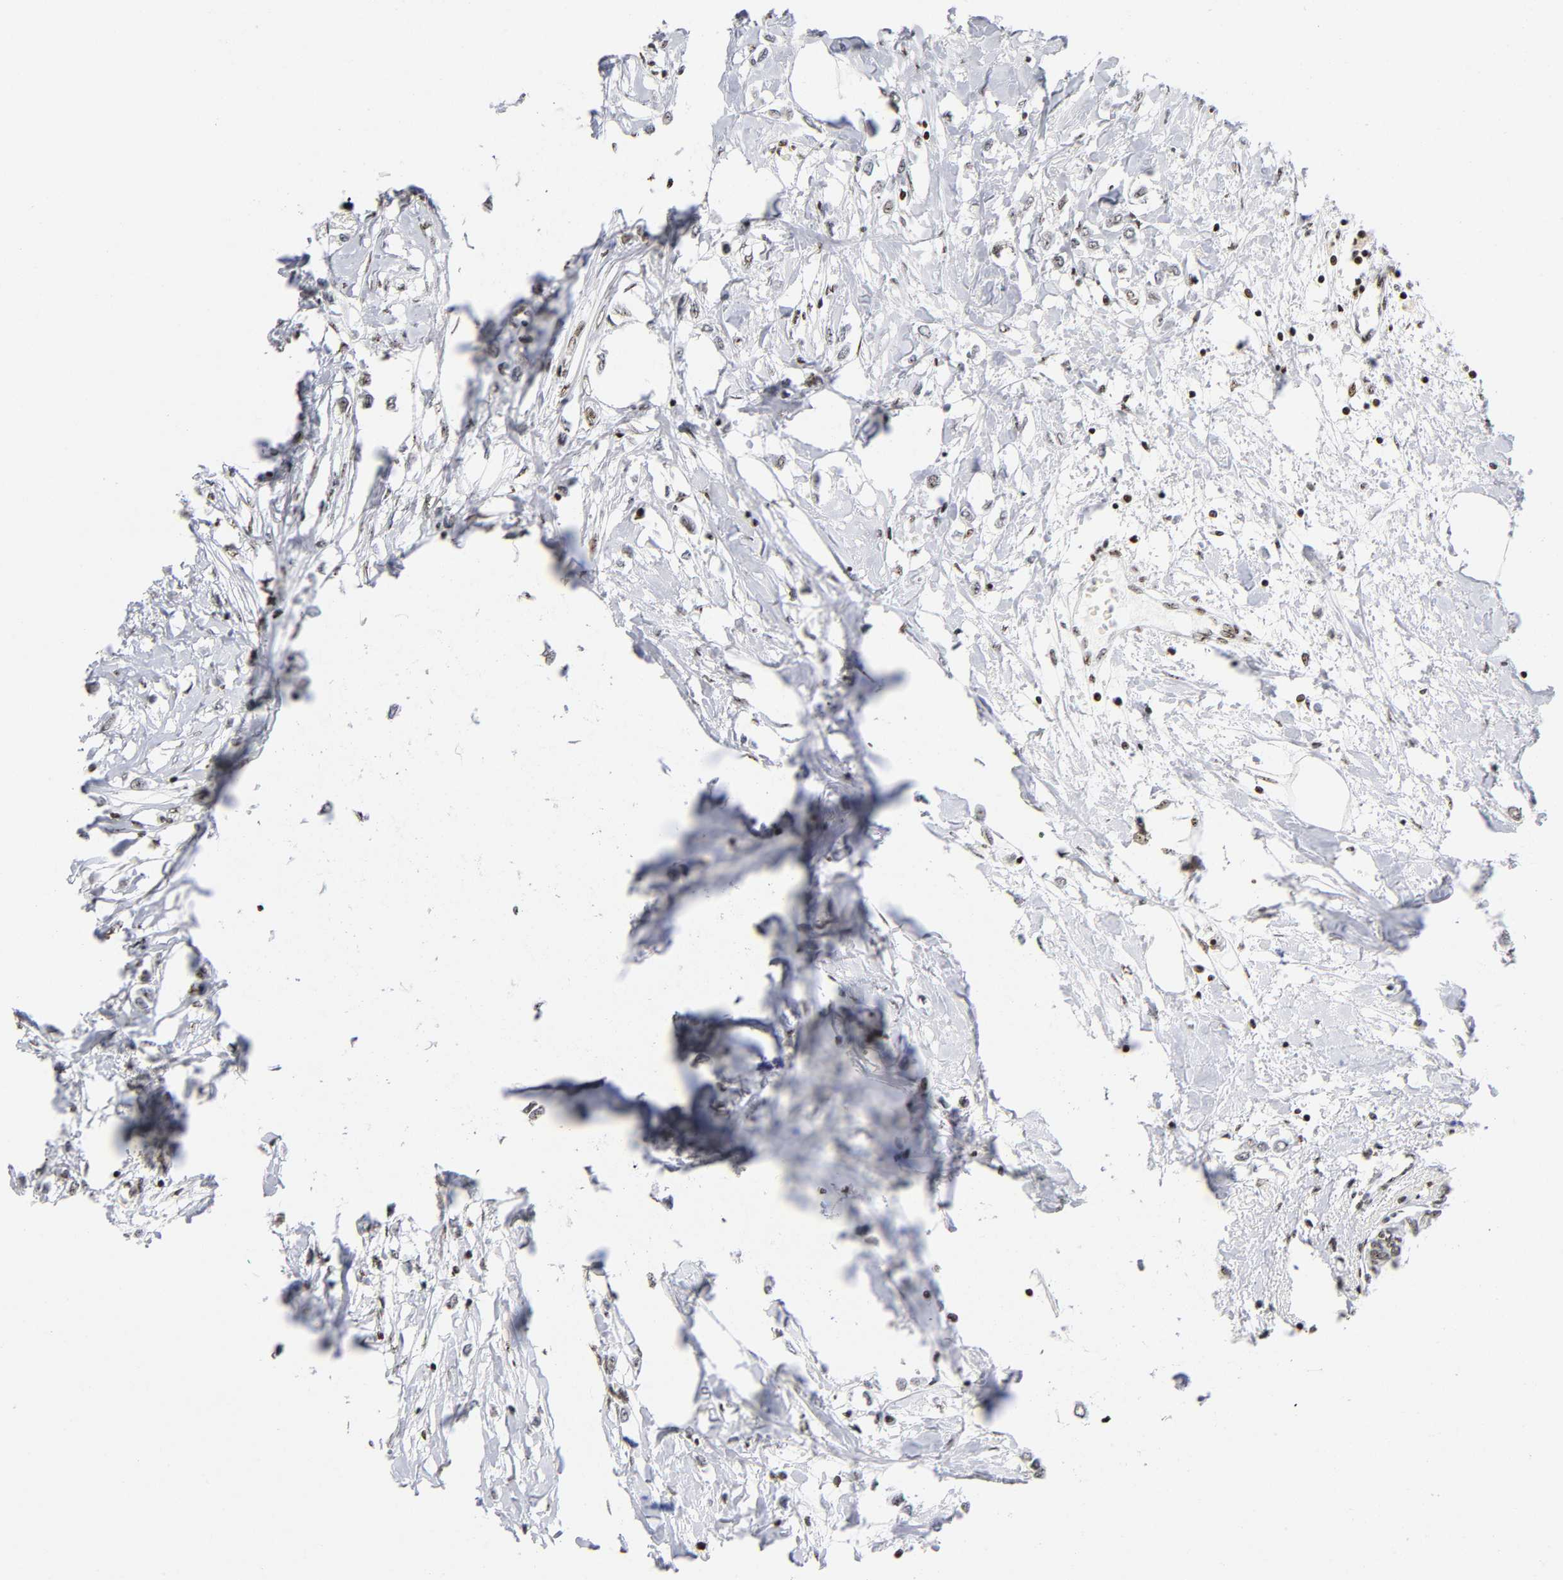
{"staining": {"intensity": "weak", "quantity": "25%-75%", "location": "nuclear"}, "tissue": "breast cancer", "cell_type": "Tumor cells", "image_type": "cancer", "snomed": [{"axis": "morphology", "description": "Lobular carcinoma"}, {"axis": "topography", "description": "Breast"}], "caption": "The immunohistochemical stain labels weak nuclear staining in tumor cells of lobular carcinoma (breast) tissue.", "gene": "UBTF", "patient": {"sex": "female", "age": 51}}